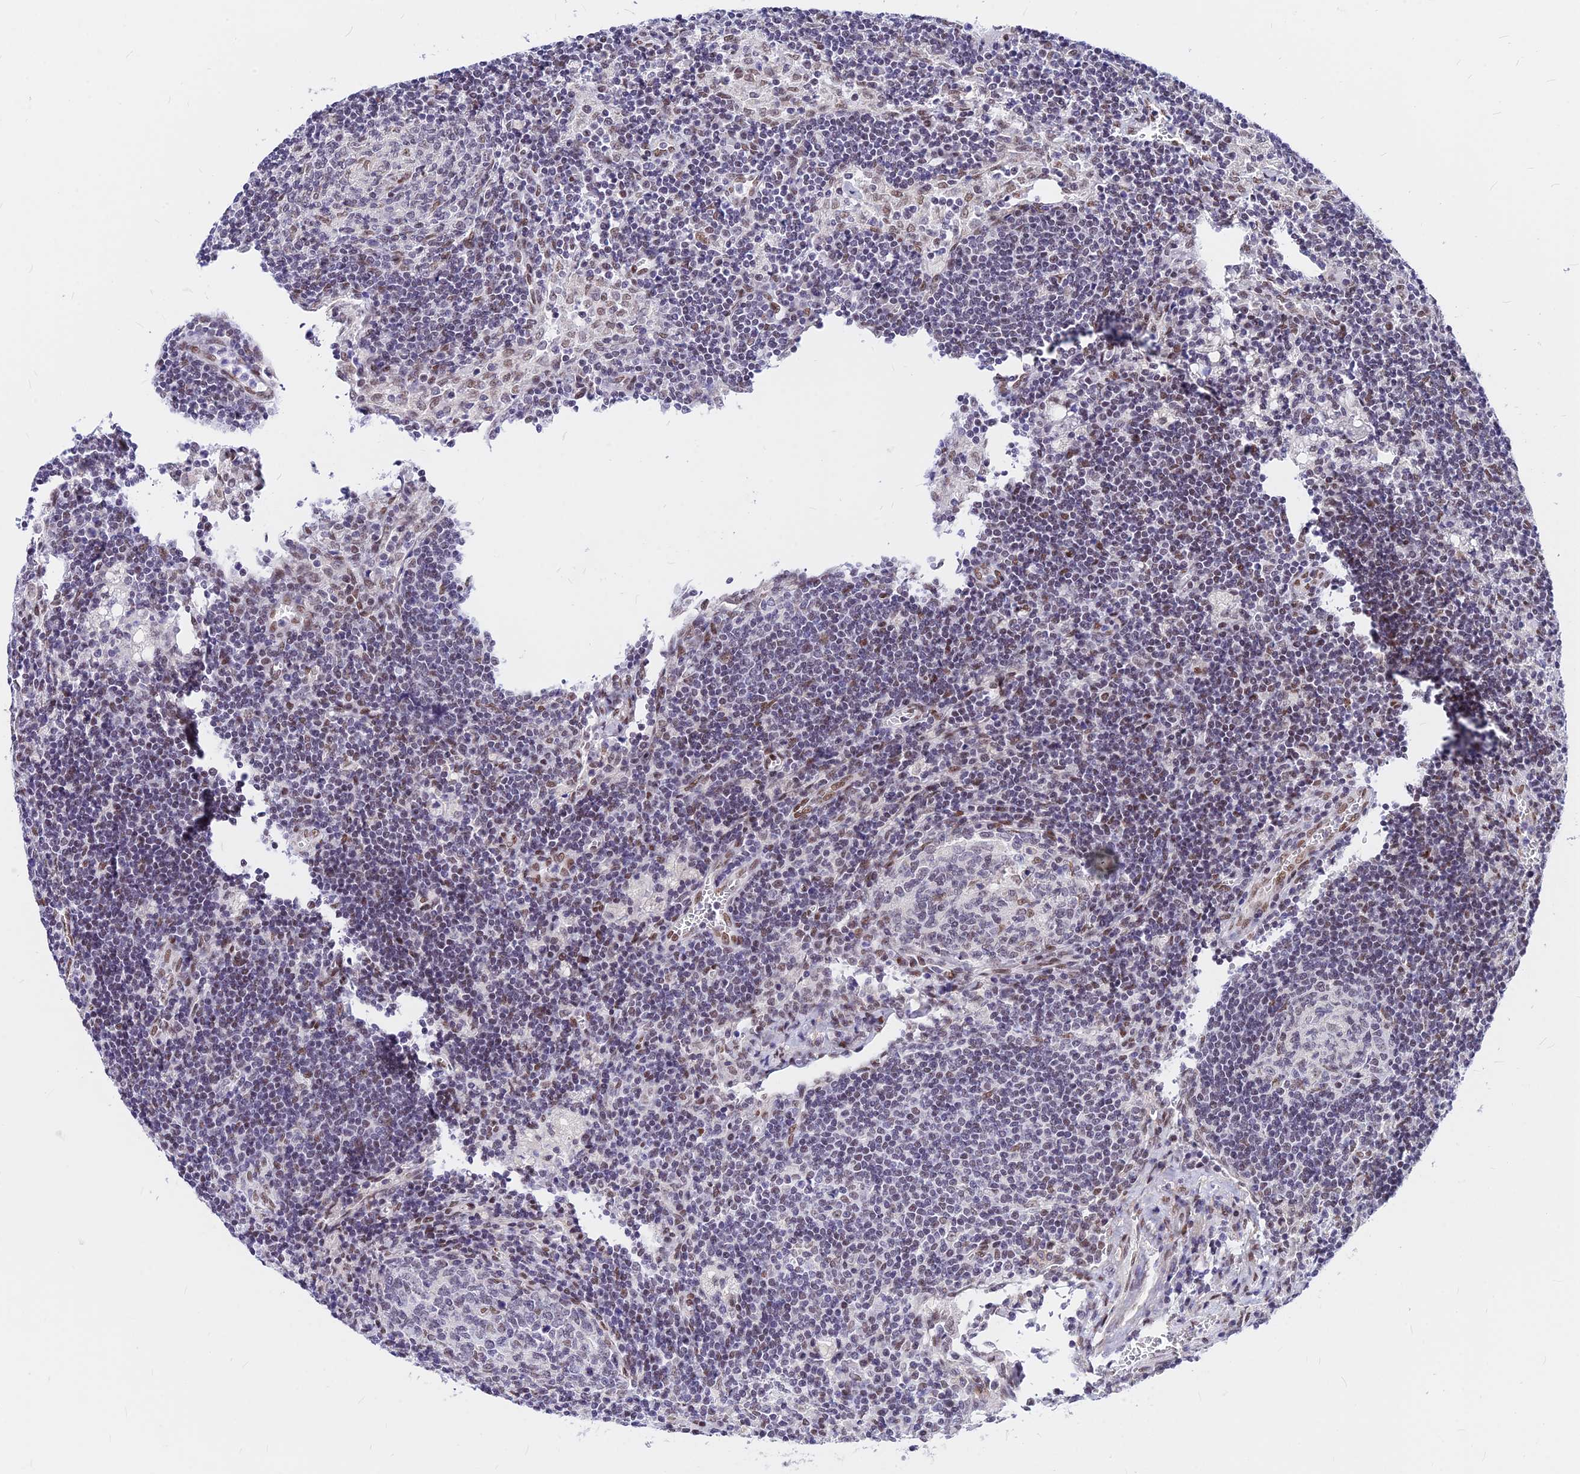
{"staining": {"intensity": "weak", "quantity": "<25%", "location": "nuclear"}, "tissue": "lymph node", "cell_type": "Germinal center cells", "image_type": "normal", "snomed": [{"axis": "morphology", "description": "Normal tissue, NOS"}, {"axis": "topography", "description": "Lymph node"}], "caption": "An immunohistochemistry (IHC) histopathology image of unremarkable lymph node is shown. There is no staining in germinal center cells of lymph node. (Stains: DAB (3,3'-diaminobenzidine) immunohistochemistry with hematoxylin counter stain, Microscopy: brightfield microscopy at high magnification).", "gene": "KCTD13", "patient": {"sex": "female", "age": 73}}